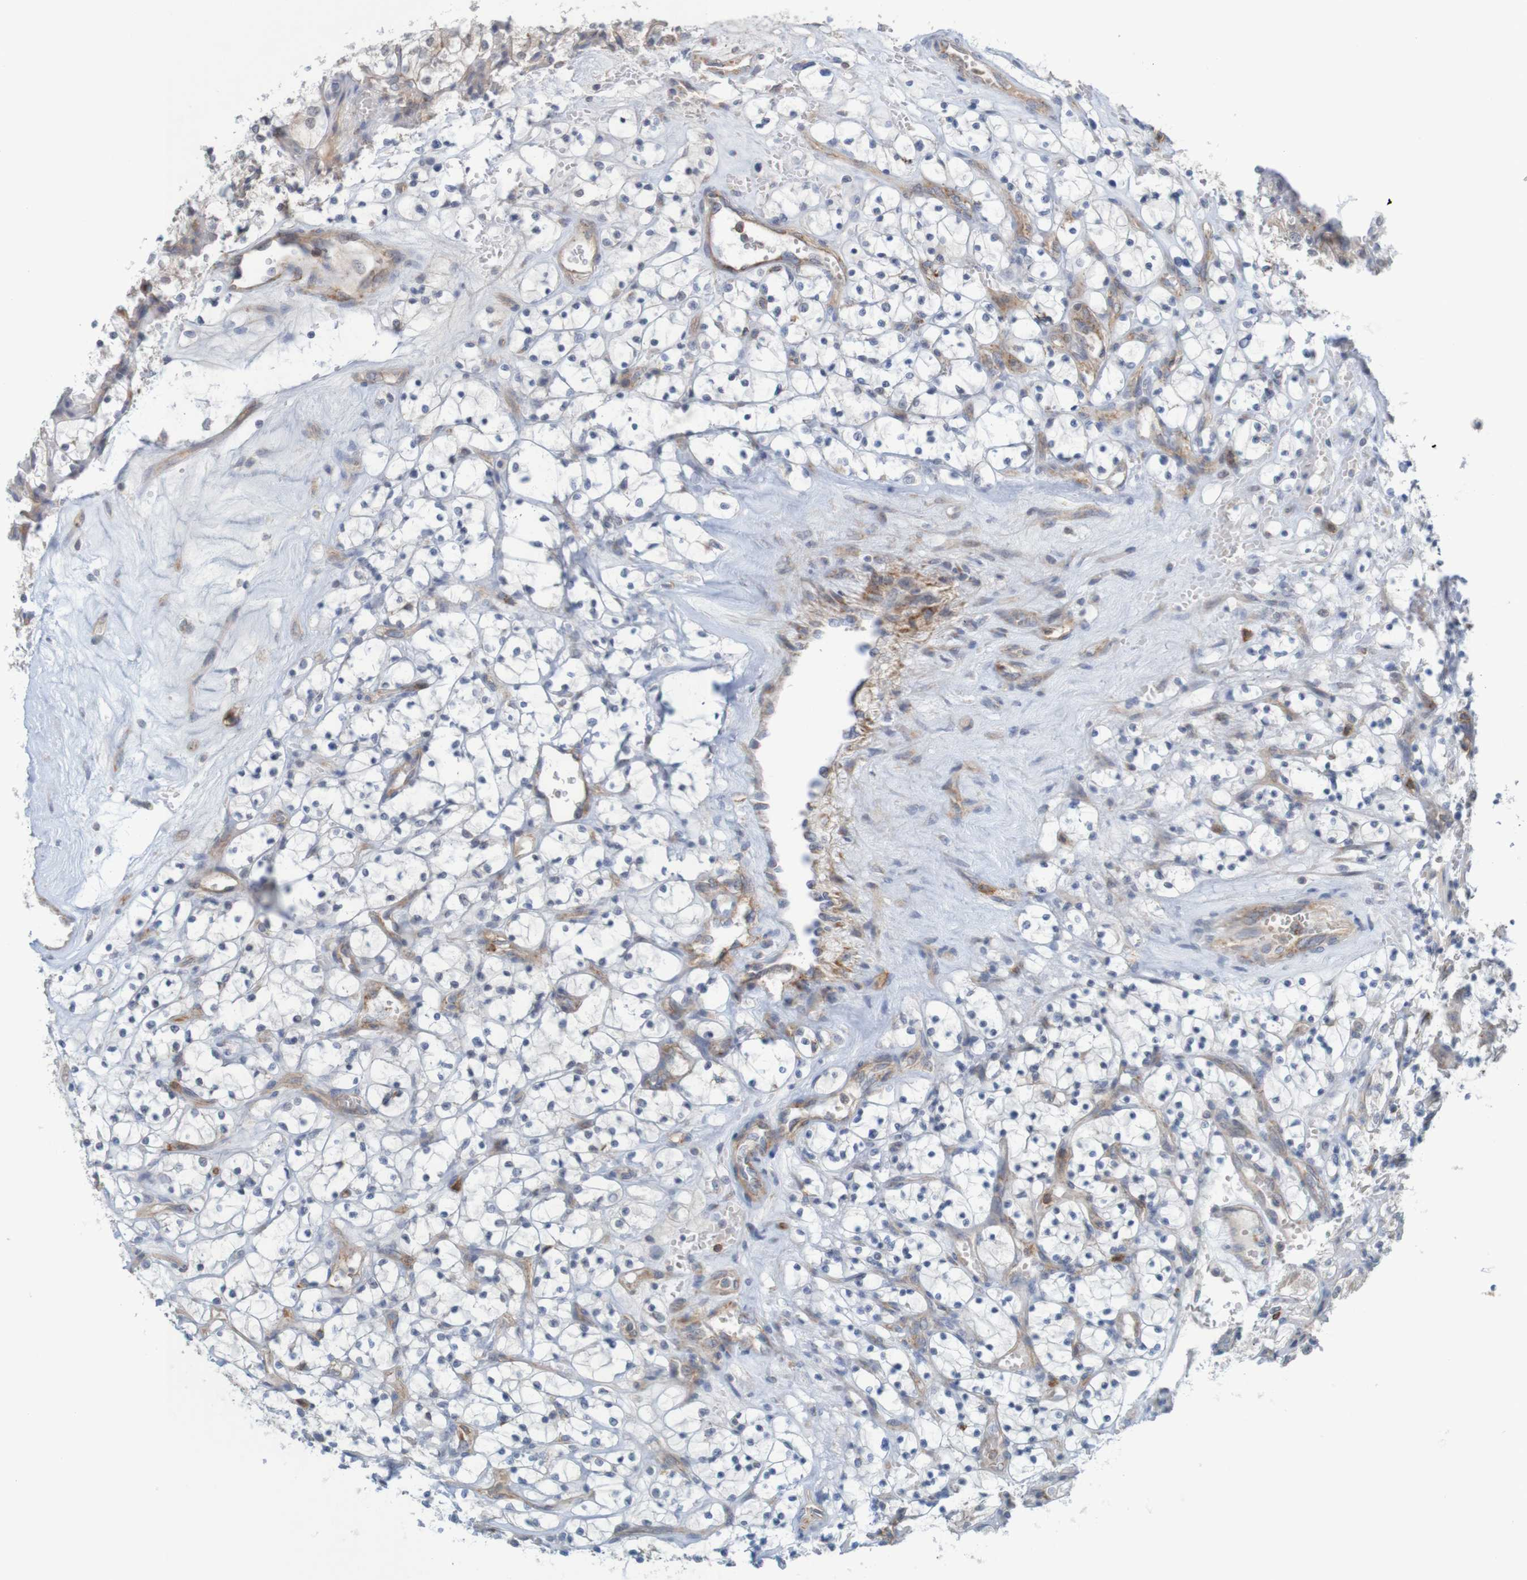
{"staining": {"intensity": "negative", "quantity": "none", "location": "none"}, "tissue": "renal cancer", "cell_type": "Tumor cells", "image_type": "cancer", "snomed": [{"axis": "morphology", "description": "Adenocarcinoma, NOS"}, {"axis": "topography", "description": "Kidney"}], "caption": "Renal adenocarcinoma was stained to show a protein in brown. There is no significant staining in tumor cells.", "gene": "NAV2", "patient": {"sex": "female", "age": 69}}